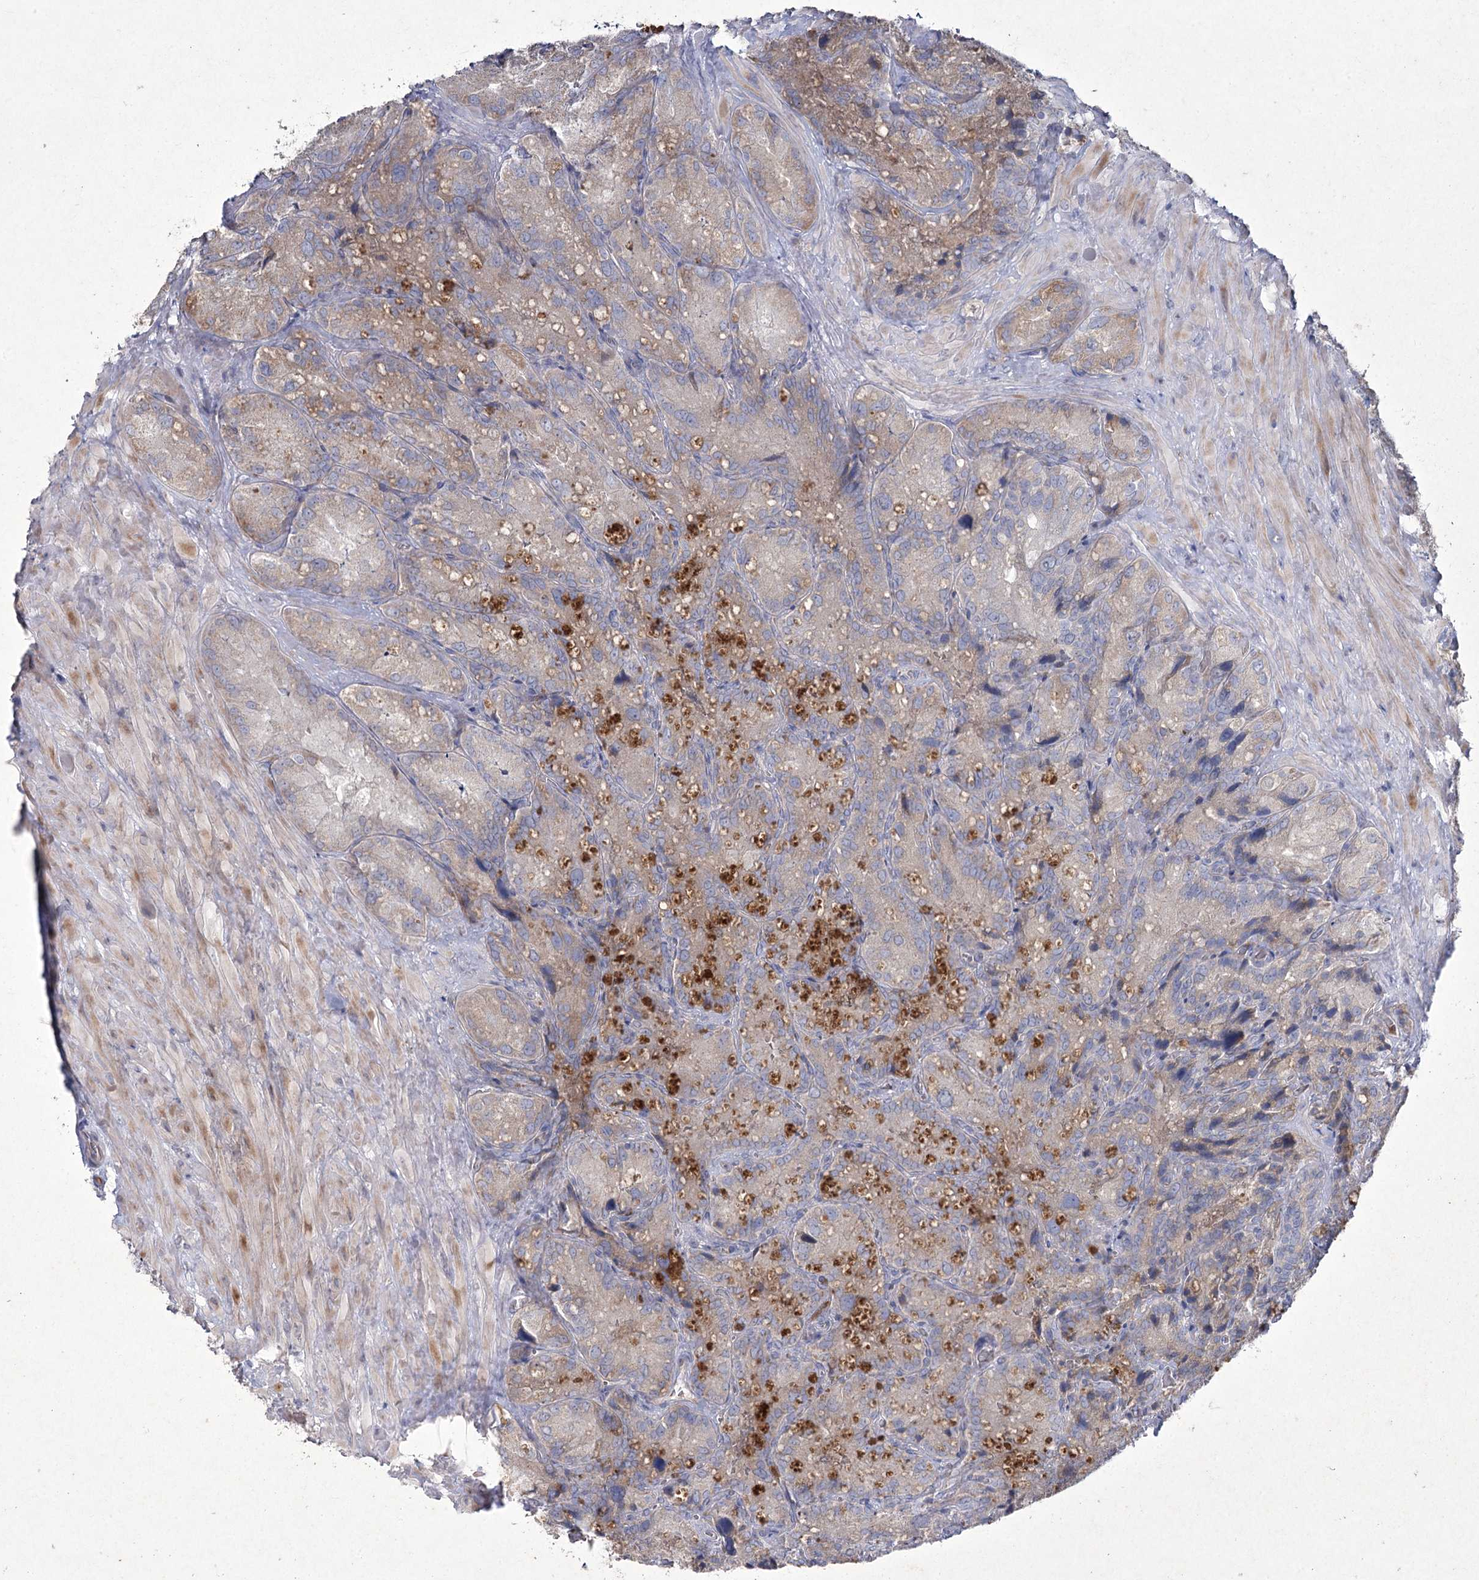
{"staining": {"intensity": "weak", "quantity": "25%-75%", "location": "cytoplasmic/membranous"}, "tissue": "seminal vesicle", "cell_type": "Glandular cells", "image_type": "normal", "snomed": [{"axis": "morphology", "description": "Normal tissue, NOS"}, {"axis": "topography", "description": "Seminal veicle"}], "caption": "Protein positivity by immunohistochemistry (IHC) exhibits weak cytoplasmic/membranous expression in approximately 25%-75% of glandular cells in benign seminal vesicle. (DAB IHC, brown staining for protein, blue staining for nuclei).", "gene": "NIPAL4", "patient": {"sex": "male", "age": 62}}